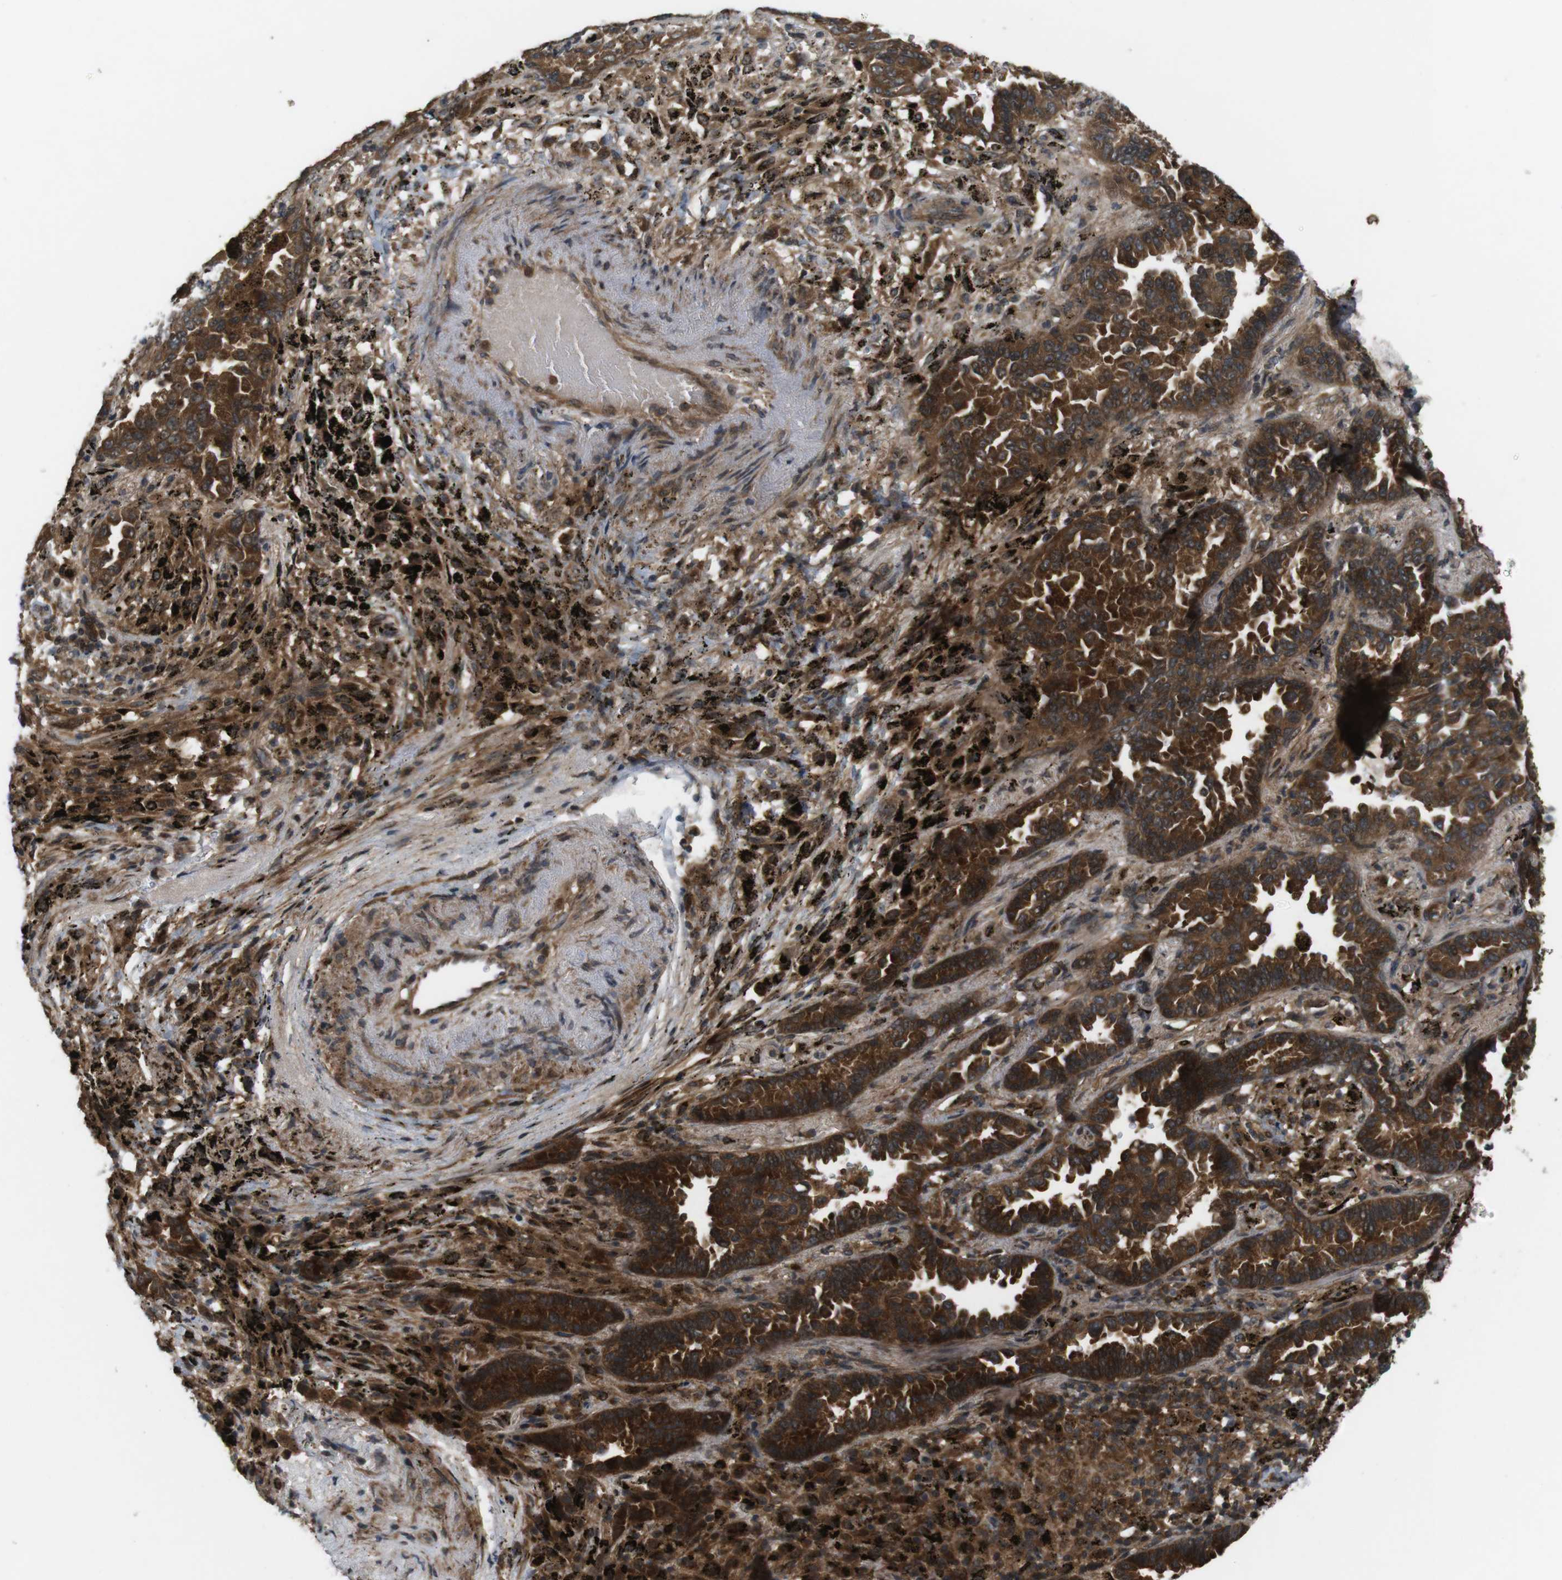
{"staining": {"intensity": "strong", "quantity": ">75%", "location": "cytoplasmic/membranous"}, "tissue": "lung cancer", "cell_type": "Tumor cells", "image_type": "cancer", "snomed": [{"axis": "morphology", "description": "Normal tissue, NOS"}, {"axis": "morphology", "description": "Adenocarcinoma, NOS"}, {"axis": "topography", "description": "Lung"}], "caption": "Immunohistochemical staining of lung cancer displays high levels of strong cytoplasmic/membranous protein positivity in approximately >75% of tumor cells. The staining was performed using DAB (3,3'-diaminobenzidine), with brown indicating positive protein expression. Nuclei are stained blue with hematoxylin.", "gene": "NFKBIE", "patient": {"sex": "male", "age": 59}}